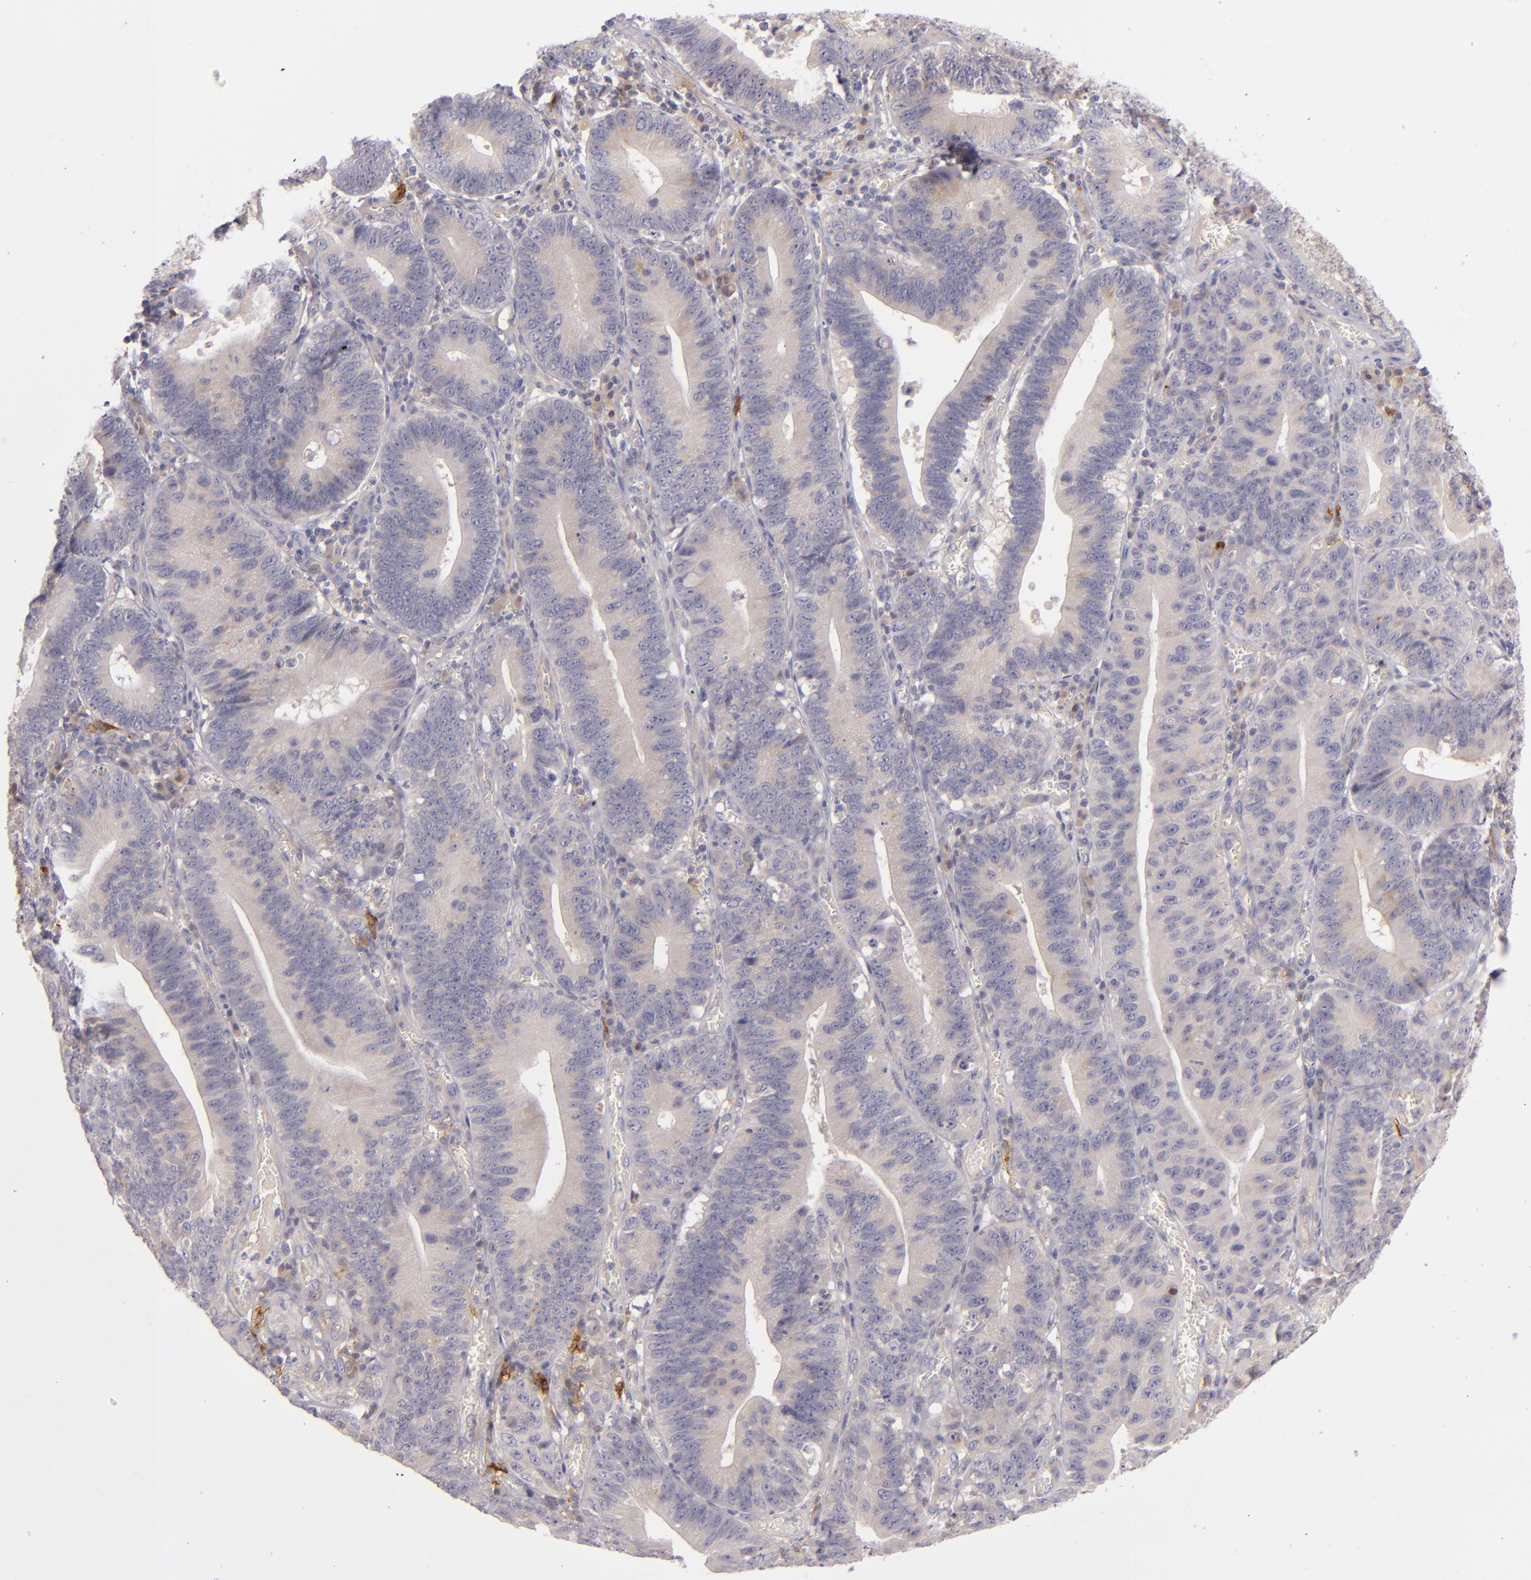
{"staining": {"intensity": "weak", "quantity": ">75%", "location": "cytoplasmic/membranous"}, "tissue": "stomach cancer", "cell_type": "Tumor cells", "image_type": "cancer", "snomed": [{"axis": "morphology", "description": "Adenocarcinoma, NOS"}, {"axis": "topography", "description": "Stomach"}, {"axis": "topography", "description": "Gastric cardia"}], "caption": "The immunohistochemical stain highlights weak cytoplasmic/membranous positivity in tumor cells of stomach cancer (adenocarcinoma) tissue. The staining was performed using DAB to visualize the protein expression in brown, while the nuclei were stained in blue with hematoxylin (Magnification: 20x).", "gene": "CD83", "patient": {"sex": "male", "age": 59}}